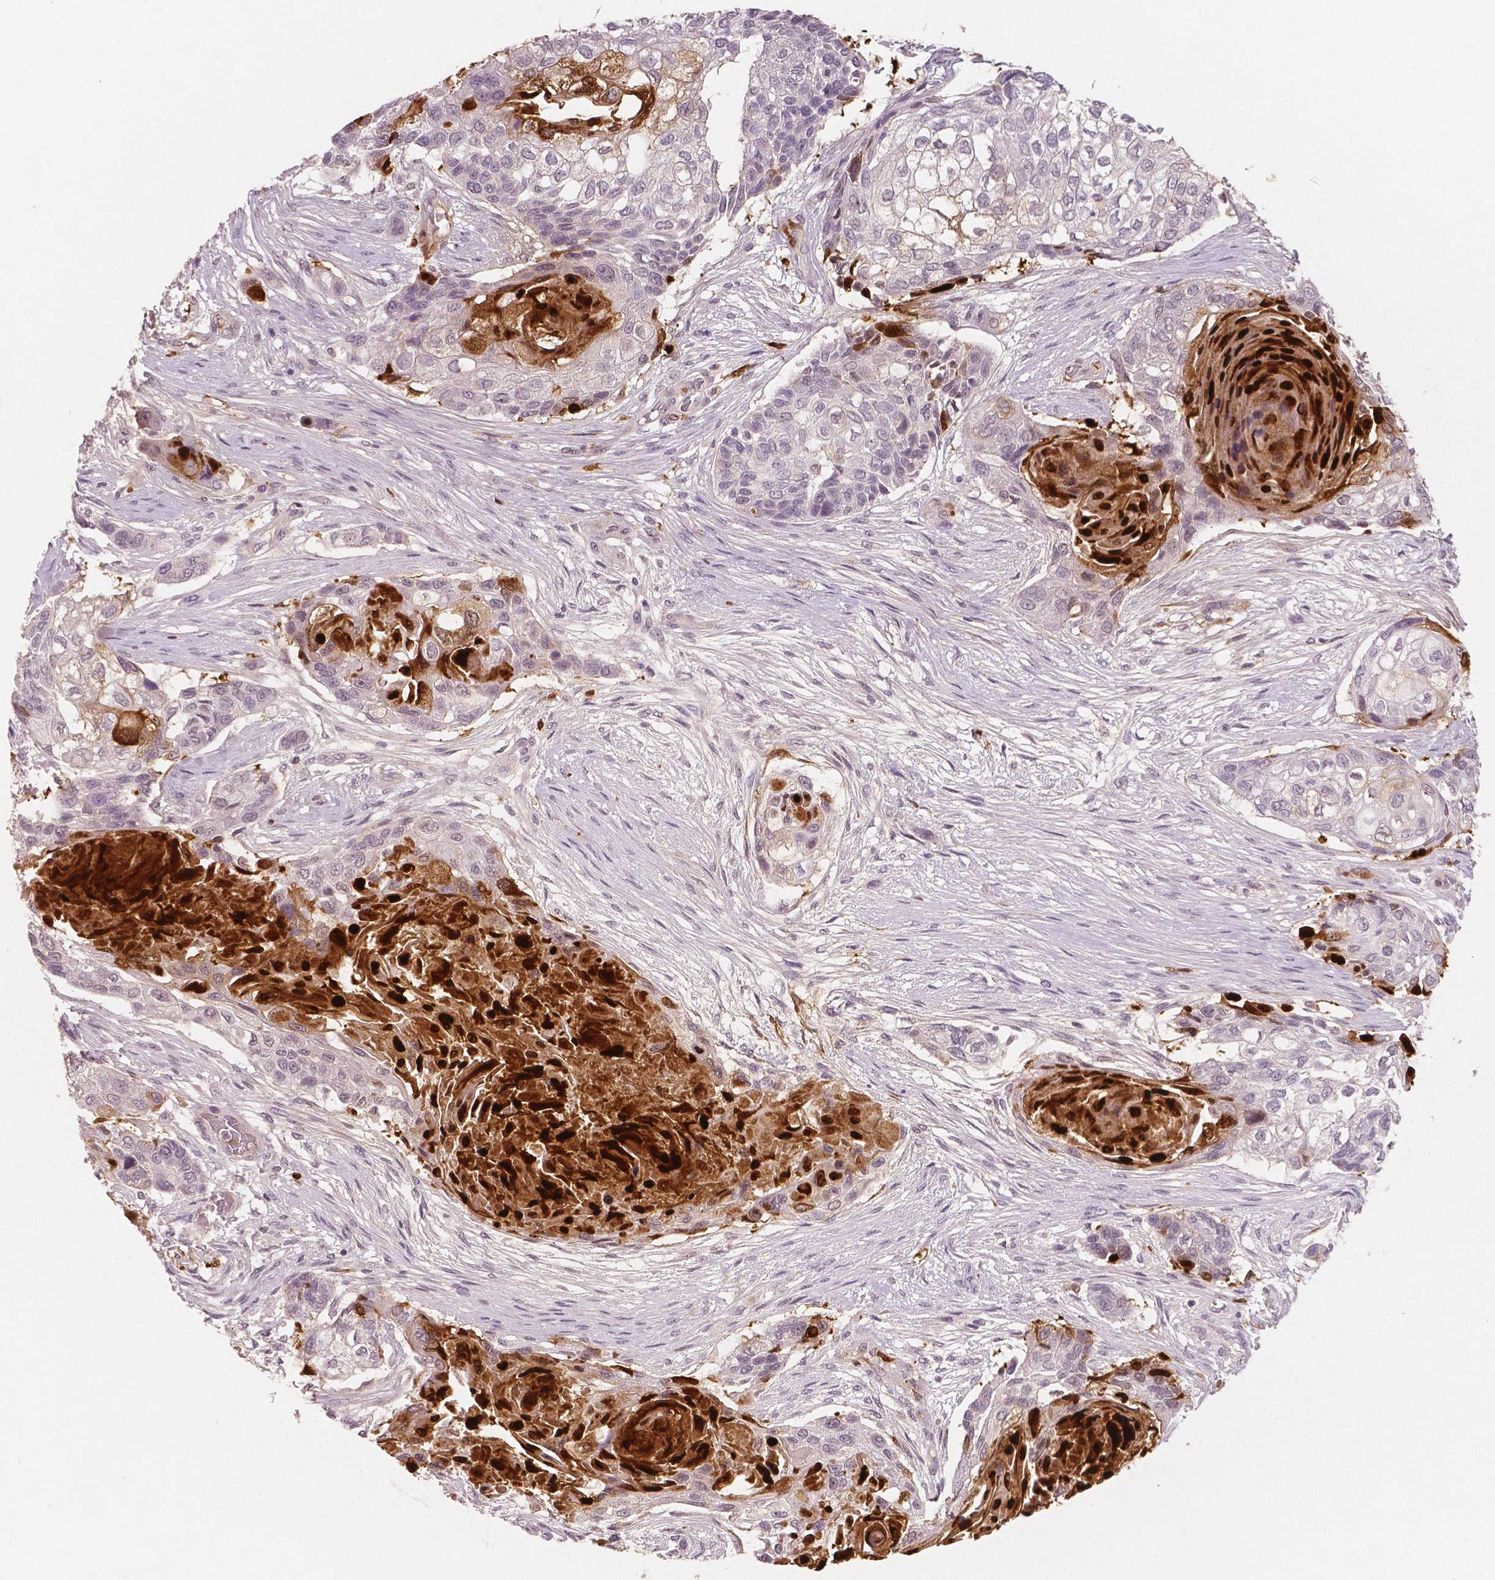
{"staining": {"intensity": "strong", "quantity": "<25%", "location": "cytoplasmic/membranous,nuclear"}, "tissue": "lung cancer", "cell_type": "Tumor cells", "image_type": "cancer", "snomed": [{"axis": "morphology", "description": "Squamous cell carcinoma, NOS"}, {"axis": "topography", "description": "Lung"}], "caption": "Lung cancer was stained to show a protein in brown. There is medium levels of strong cytoplasmic/membranous and nuclear expression in approximately <25% of tumor cells.", "gene": "RNASE7", "patient": {"sex": "male", "age": 69}}